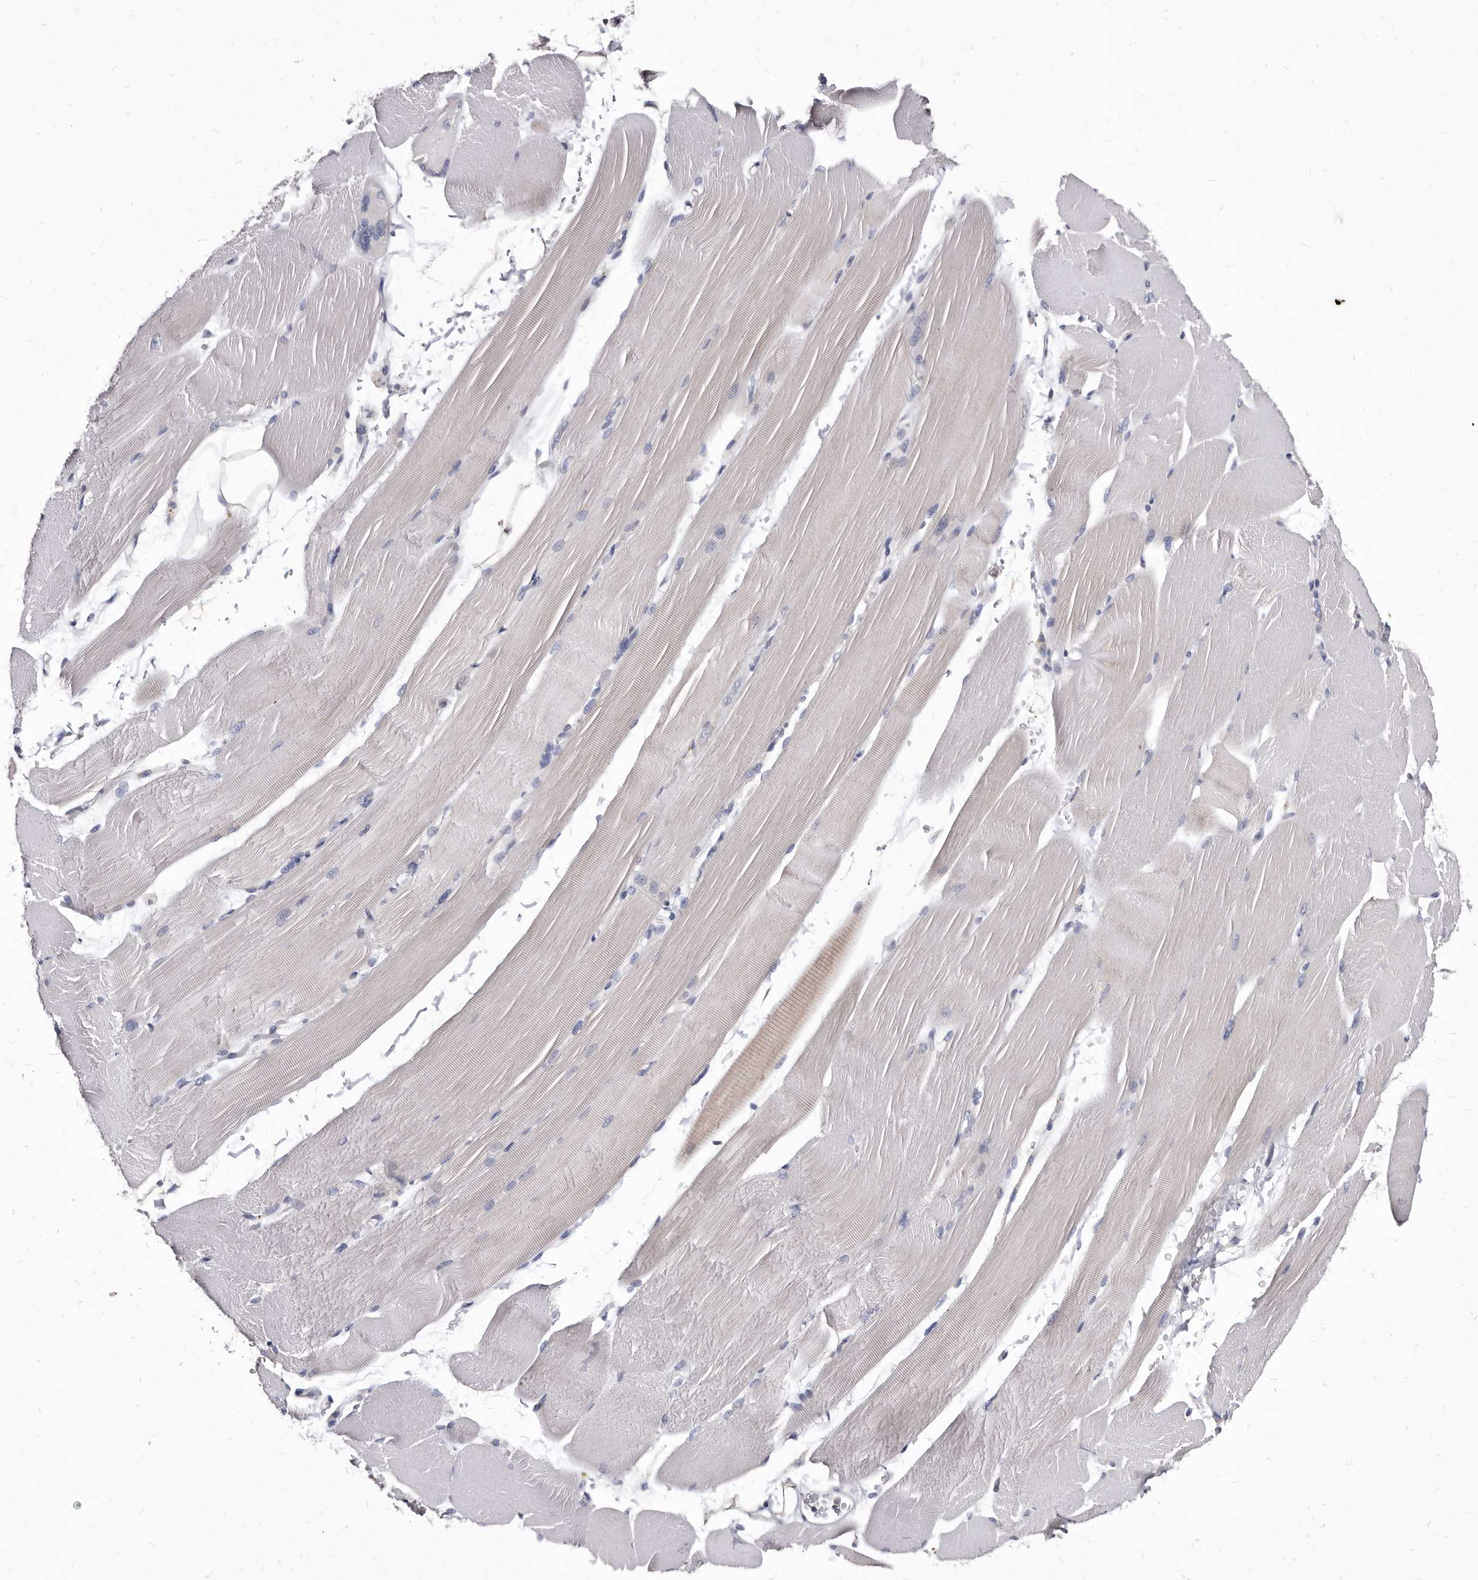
{"staining": {"intensity": "negative", "quantity": "none", "location": "none"}, "tissue": "skeletal muscle", "cell_type": "Myocytes", "image_type": "normal", "snomed": [{"axis": "morphology", "description": "Normal tissue, NOS"}, {"axis": "topography", "description": "Skeletal muscle"}, {"axis": "topography", "description": "Parathyroid gland"}], "caption": "Myocytes are negative for protein expression in normal human skeletal muscle. (DAB (3,3'-diaminobenzidine) immunohistochemistry, high magnification).", "gene": "ABCF2", "patient": {"sex": "female", "age": 37}}